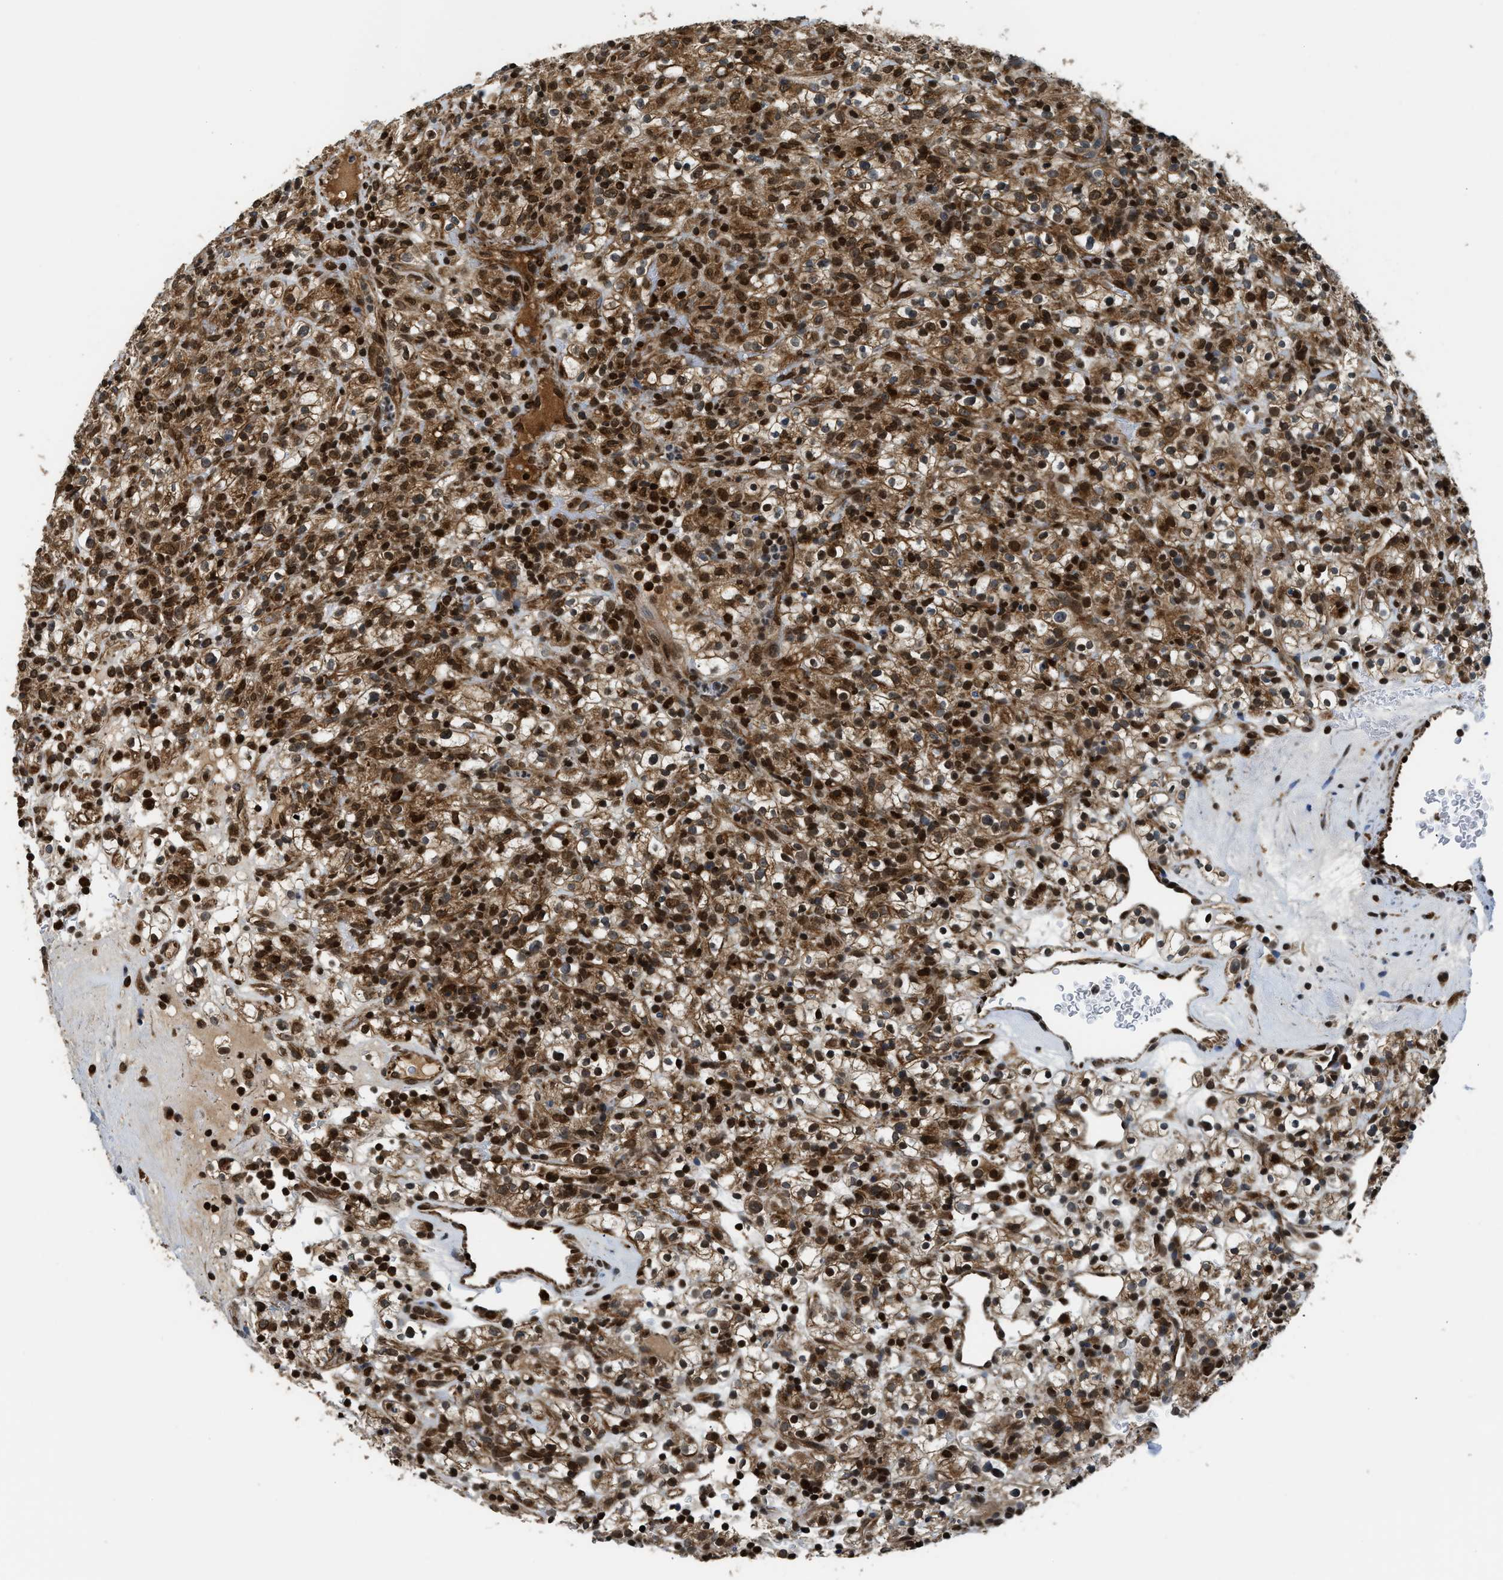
{"staining": {"intensity": "strong", "quantity": ">75%", "location": "cytoplasmic/membranous,nuclear"}, "tissue": "renal cancer", "cell_type": "Tumor cells", "image_type": "cancer", "snomed": [{"axis": "morphology", "description": "Normal tissue, NOS"}, {"axis": "morphology", "description": "Adenocarcinoma, NOS"}, {"axis": "topography", "description": "Kidney"}], "caption": "Protein analysis of renal adenocarcinoma tissue demonstrates strong cytoplasmic/membranous and nuclear staining in about >75% of tumor cells. (IHC, brightfield microscopy, high magnification).", "gene": "RETREG3", "patient": {"sex": "female", "age": 72}}